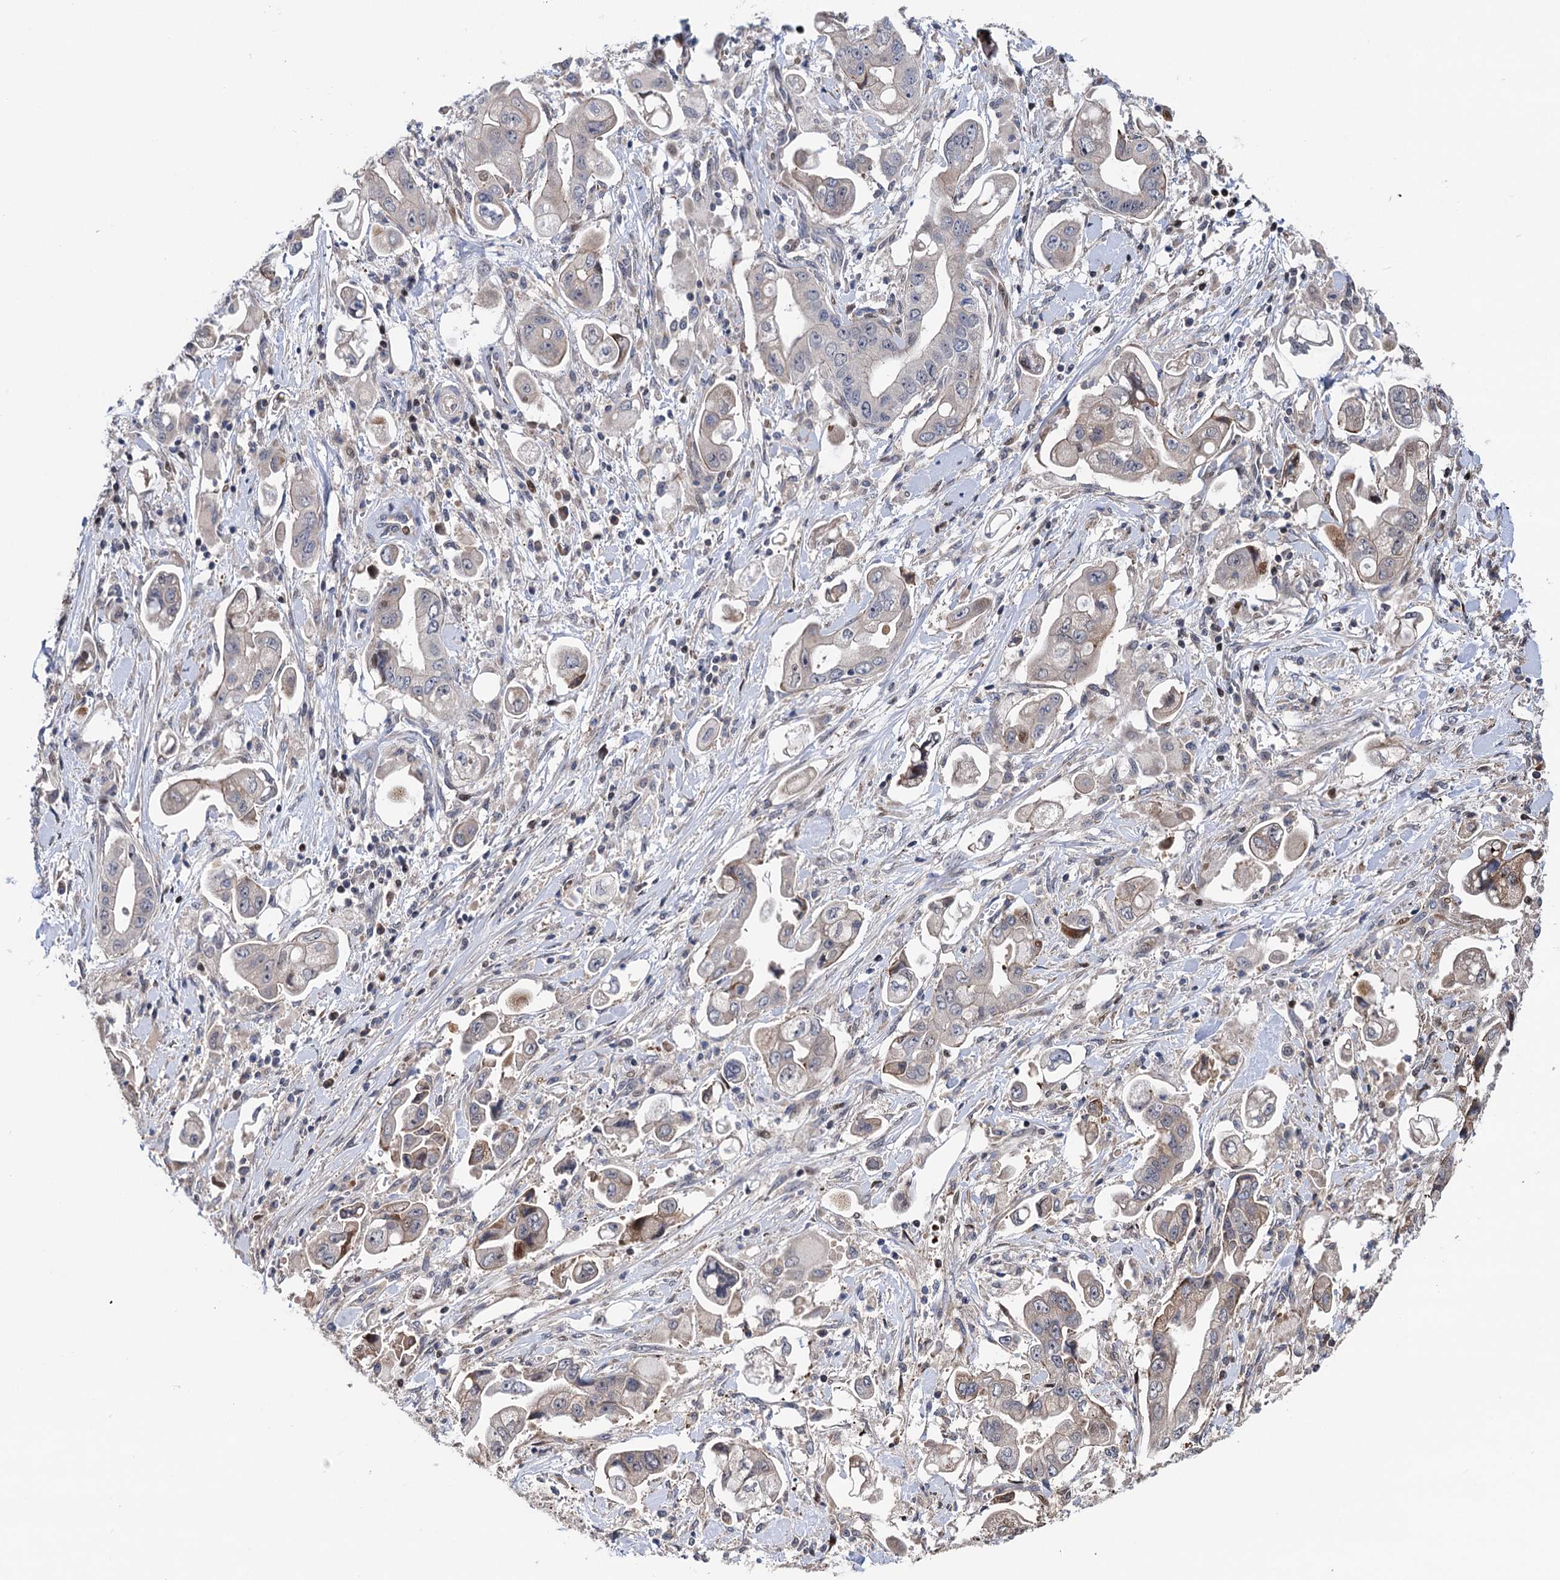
{"staining": {"intensity": "moderate", "quantity": "<25%", "location": "cytoplasmic/membranous"}, "tissue": "stomach cancer", "cell_type": "Tumor cells", "image_type": "cancer", "snomed": [{"axis": "morphology", "description": "Adenocarcinoma, NOS"}, {"axis": "topography", "description": "Stomach"}], "caption": "A low amount of moderate cytoplasmic/membranous staining is identified in approximately <25% of tumor cells in adenocarcinoma (stomach) tissue. The staining is performed using DAB (3,3'-diaminobenzidine) brown chromogen to label protein expression. The nuclei are counter-stained blue using hematoxylin.", "gene": "UBR1", "patient": {"sex": "male", "age": 62}}